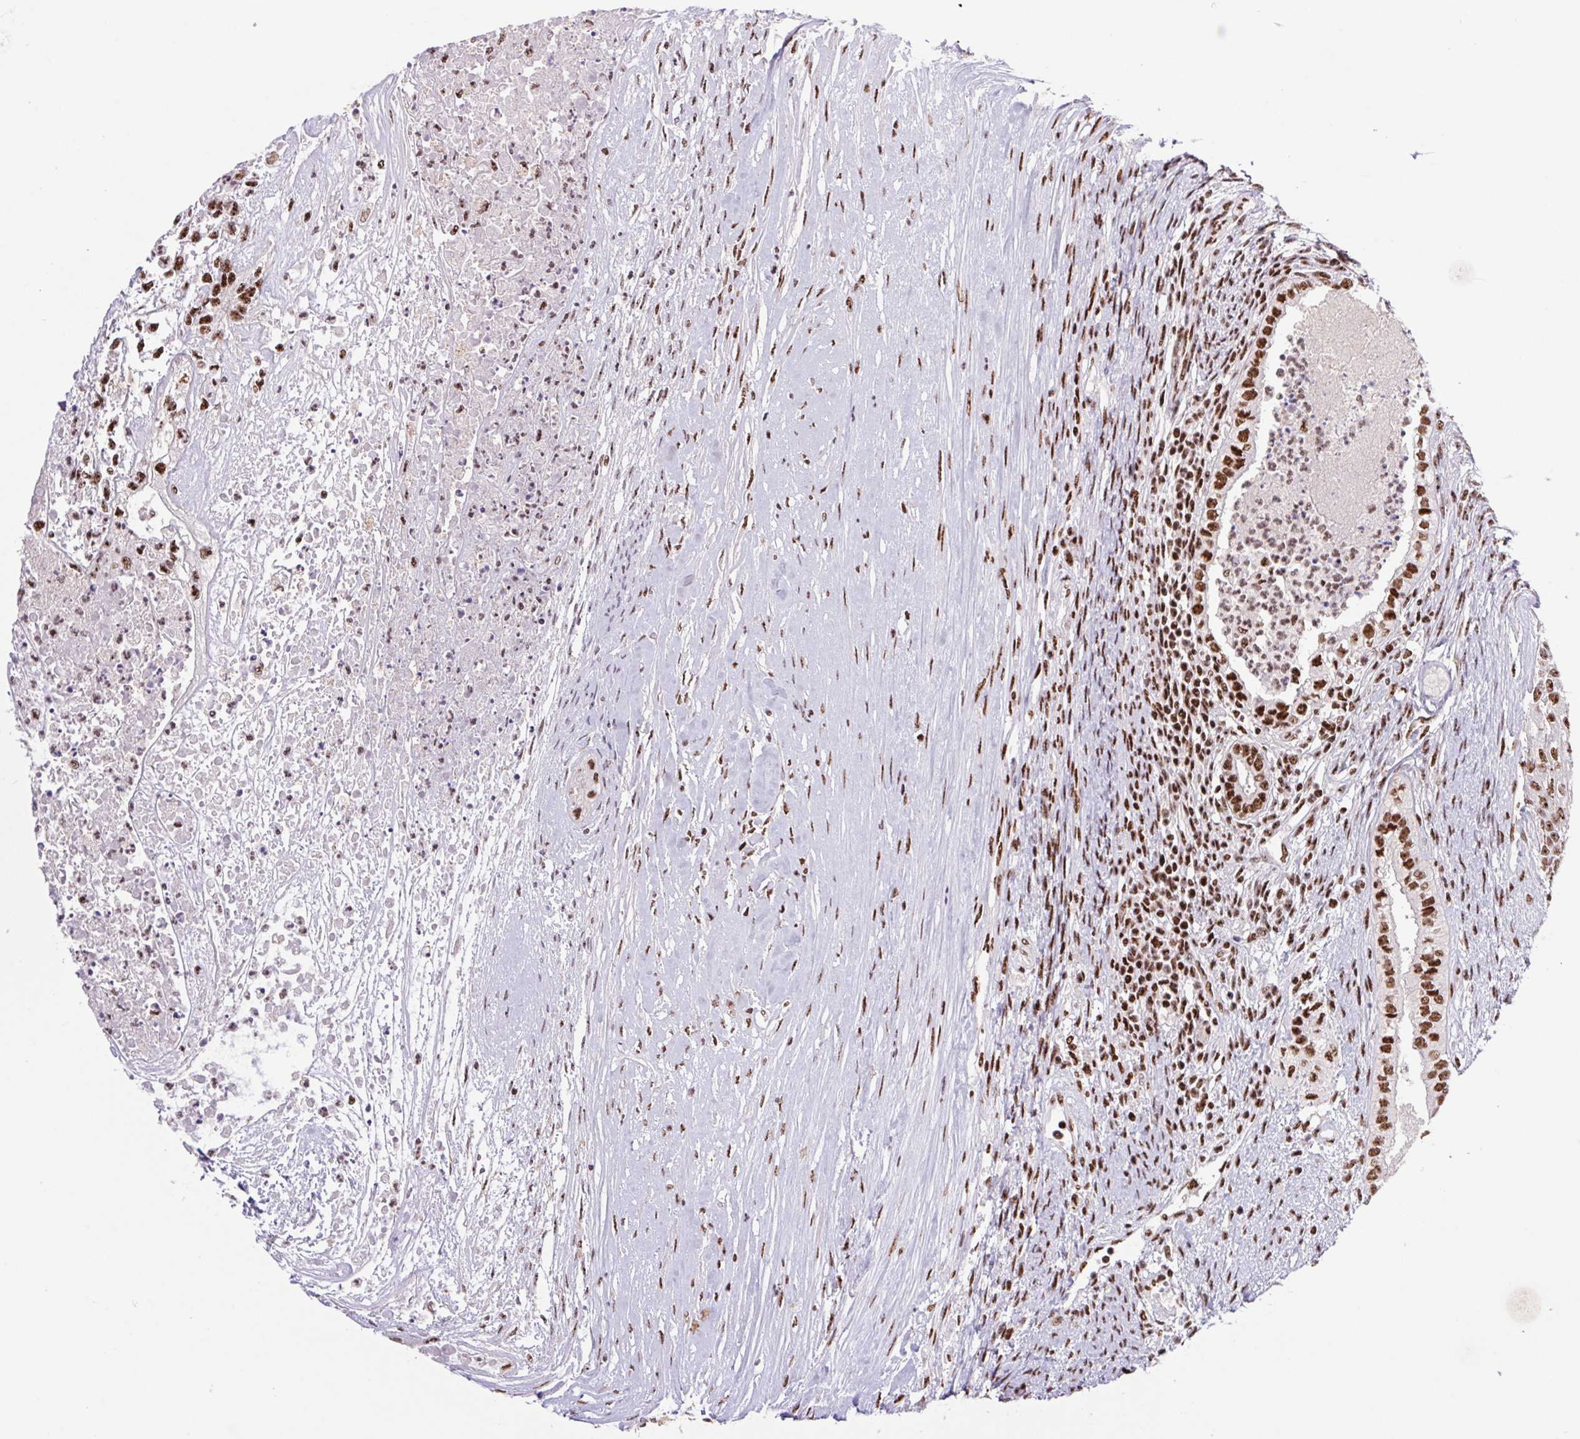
{"staining": {"intensity": "strong", "quantity": ">75%", "location": "nuclear"}, "tissue": "testis cancer", "cell_type": "Tumor cells", "image_type": "cancer", "snomed": [{"axis": "morphology", "description": "Carcinoma, Embryonal, NOS"}, {"axis": "topography", "description": "Testis"}], "caption": "IHC image of neoplastic tissue: human testis embryonal carcinoma stained using IHC exhibits high levels of strong protein expression localized specifically in the nuclear of tumor cells, appearing as a nuclear brown color.", "gene": "LDLRAD4", "patient": {"sex": "male", "age": 37}}